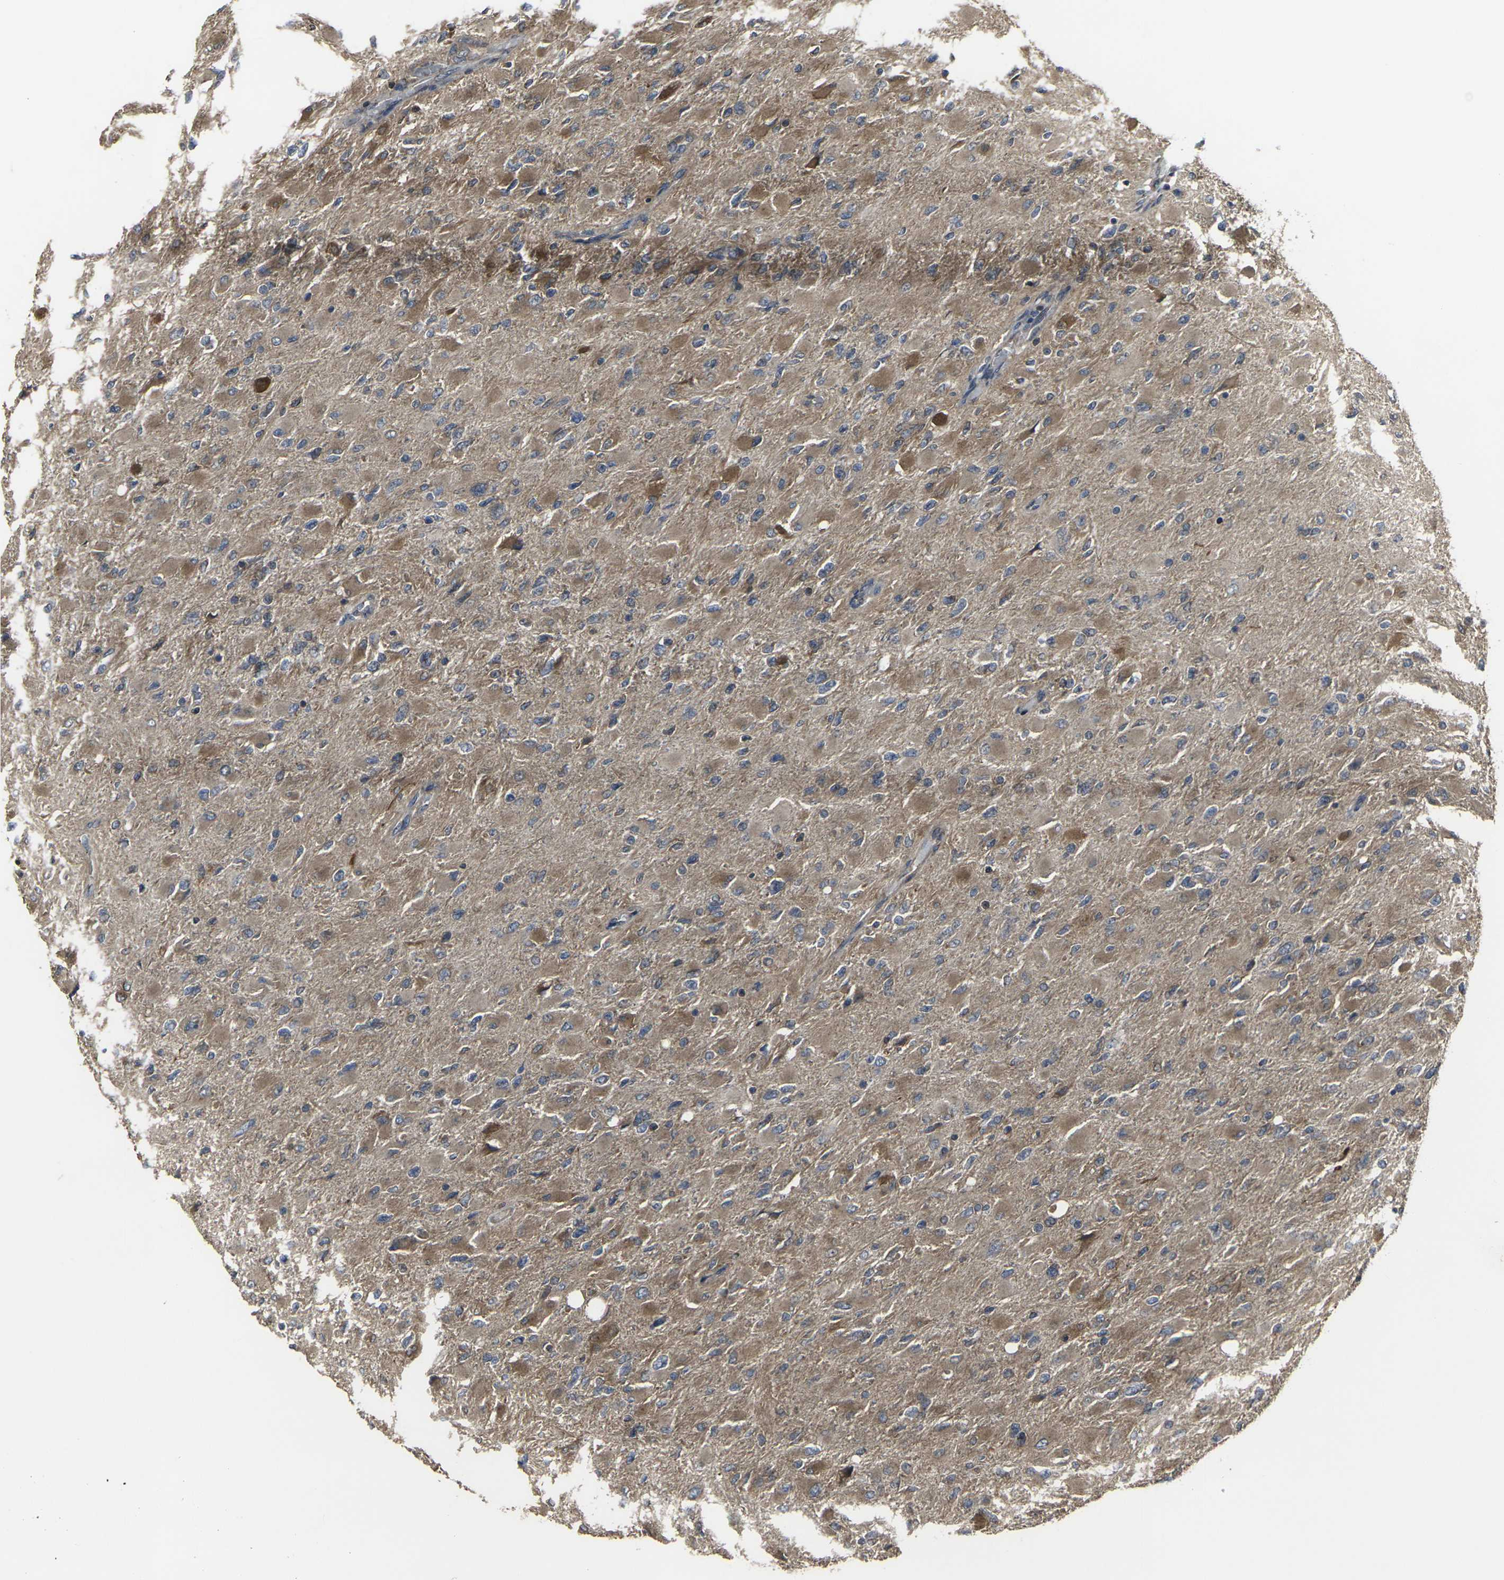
{"staining": {"intensity": "weak", "quantity": ">75%", "location": "cytoplasmic/membranous"}, "tissue": "glioma", "cell_type": "Tumor cells", "image_type": "cancer", "snomed": [{"axis": "morphology", "description": "Glioma, malignant, High grade"}, {"axis": "topography", "description": "Cerebral cortex"}], "caption": "Protein staining reveals weak cytoplasmic/membranous positivity in about >75% of tumor cells in glioma.", "gene": "PRKACB", "patient": {"sex": "female", "age": 36}}